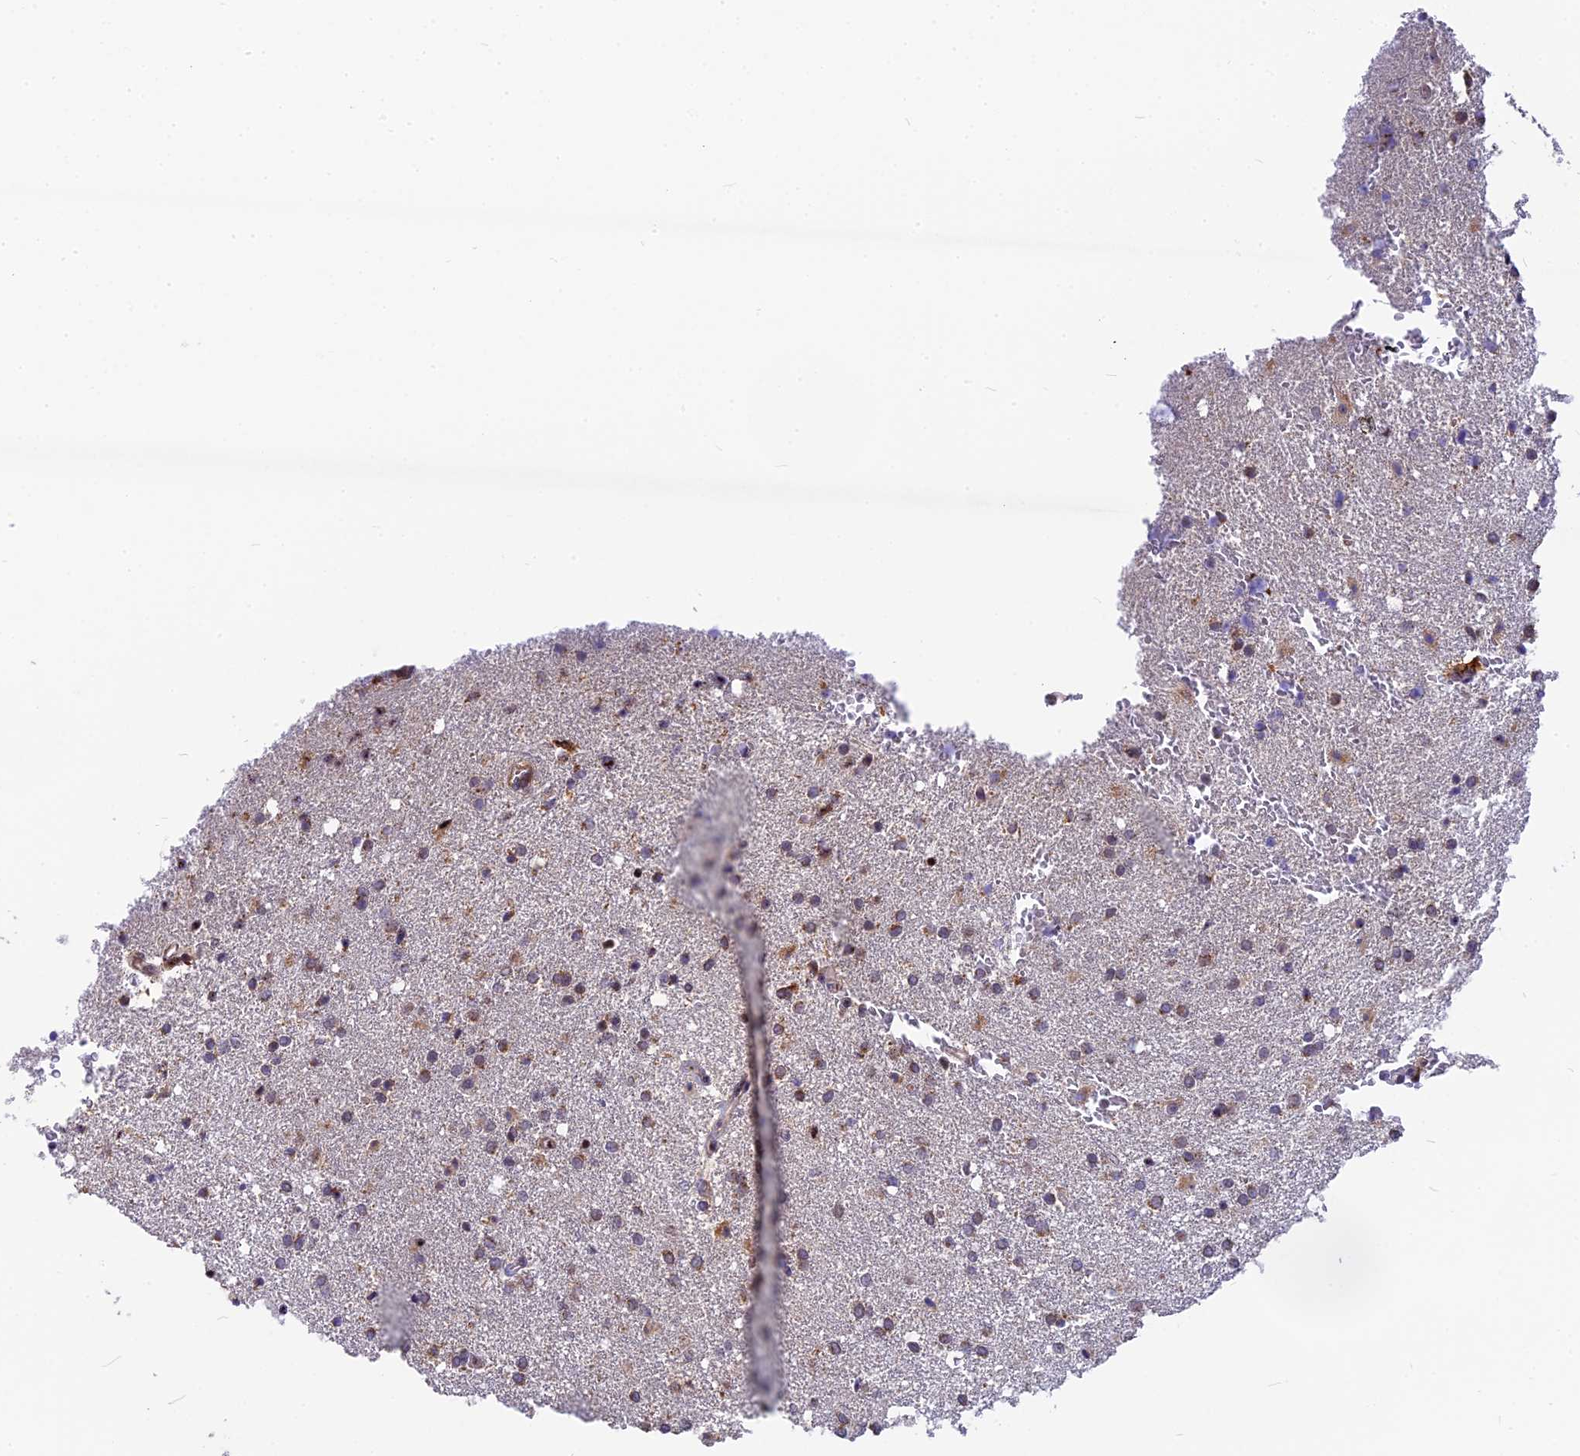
{"staining": {"intensity": "weak", "quantity": "25%-75%", "location": "cytoplasmic/membranous"}, "tissue": "glioma", "cell_type": "Tumor cells", "image_type": "cancer", "snomed": [{"axis": "morphology", "description": "Glioma, malignant, High grade"}, {"axis": "topography", "description": "Brain"}], "caption": "This image demonstrates glioma stained with immunohistochemistry (IHC) to label a protein in brown. The cytoplasmic/membranous of tumor cells show weak positivity for the protein. Nuclei are counter-stained blue.", "gene": "CMC1", "patient": {"sex": "male", "age": 72}}